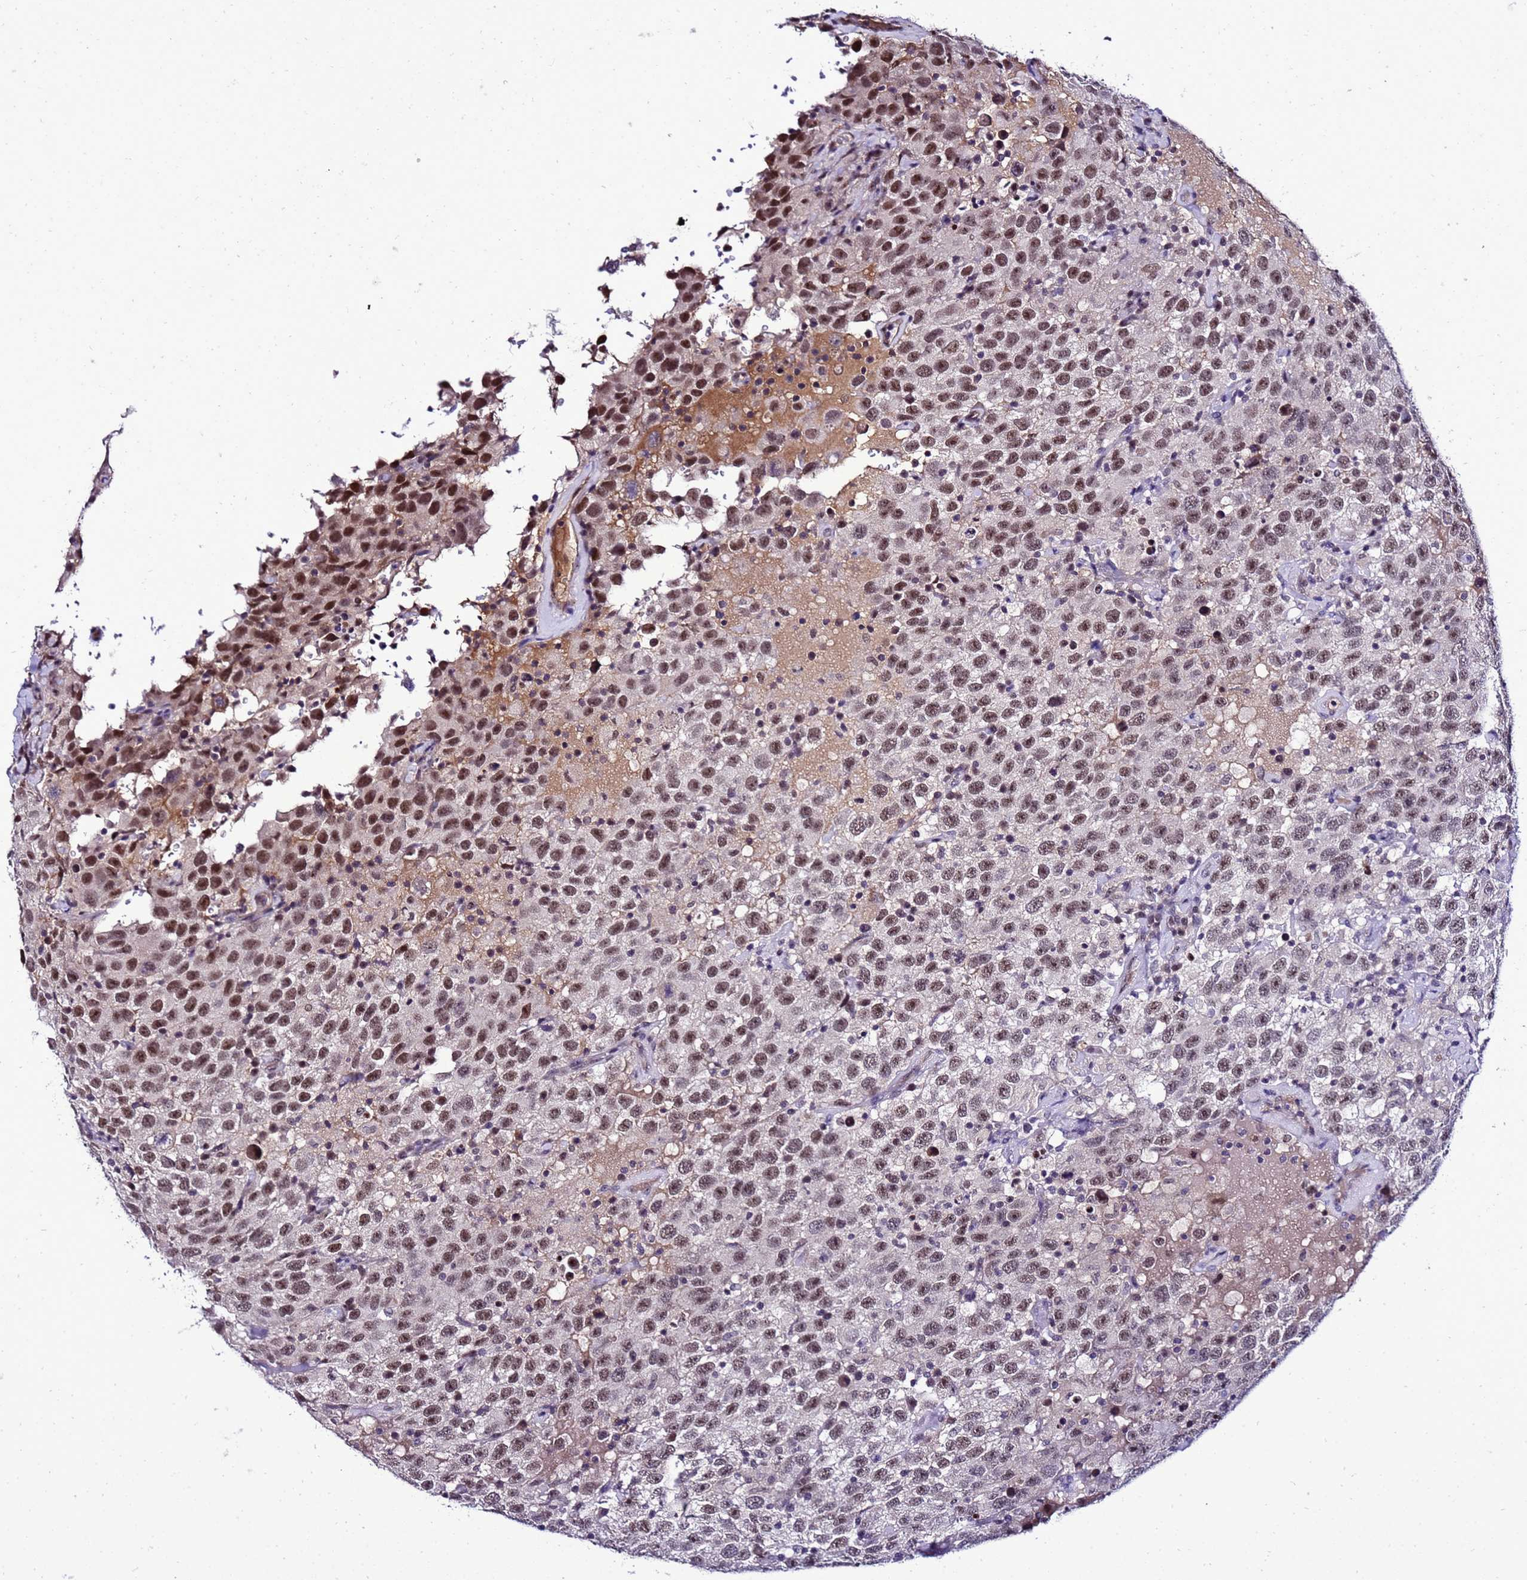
{"staining": {"intensity": "moderate", "quantity": "25%-75%", "location": "nuclear"}, "tissue": "testis cancer", "cell_type": "Tumor cells", "image_type": "cancer", "snomed": [{"axis": "morphology", "description": "Seminoma, NOS"}, {"axis": "topography", "description": "Testis"}], "caption": "IHC micrograph of neoplastic tissue: testis cancer (seminoma) stained using immunohistochemistry (IHC) demonstrates medium levels of moderate protein expression localized specifically in the nuclear of tumor cells, appearing as a nuclear brown color.", "gene": "C19orf47", "patient": {"sex": "male", "age": 41}}